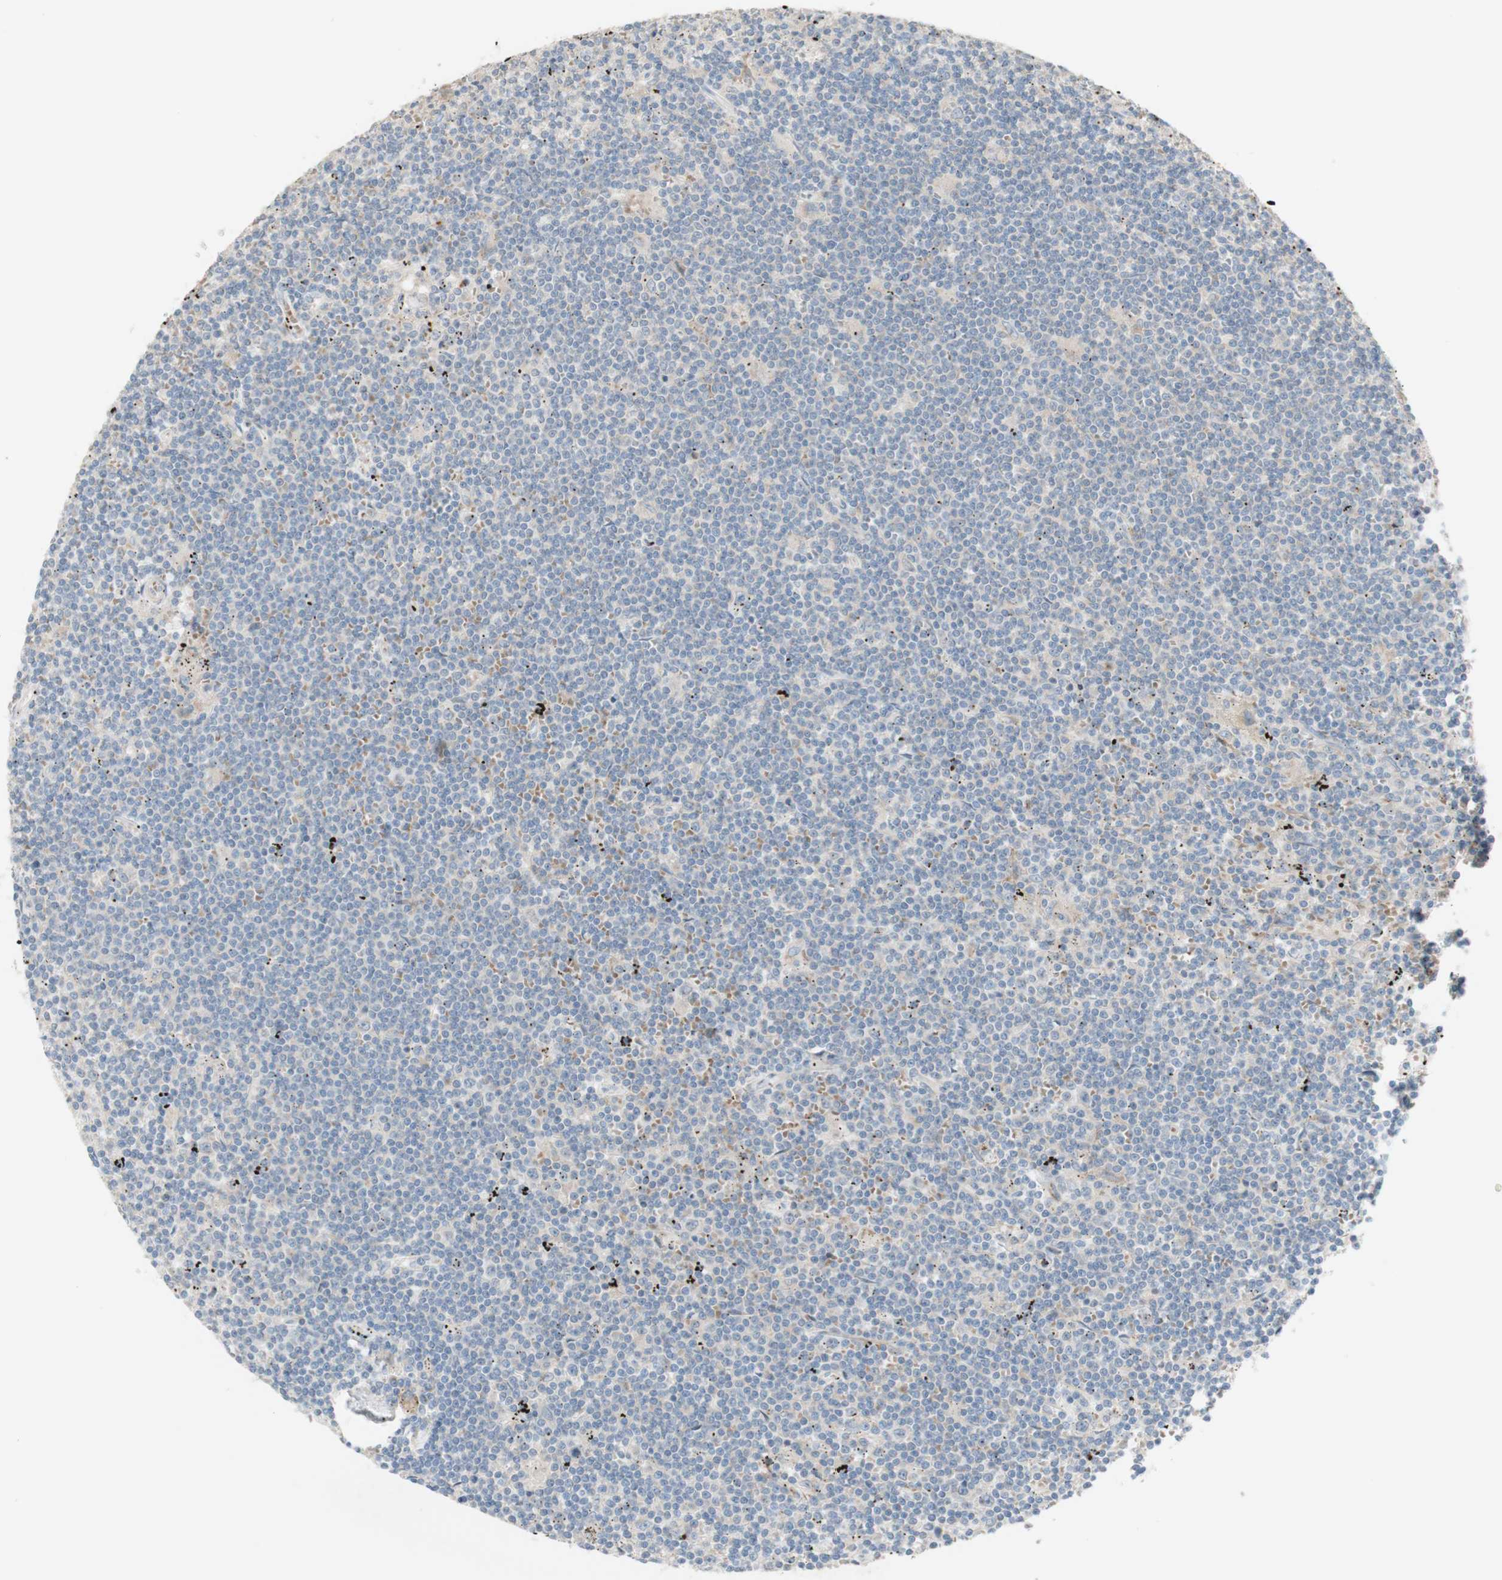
{"staining": {"intensity": "negative", "quantity": "none", "location": "none"}, "tissue": "lymphoma", "cell_type": "Tumor cells", "image_type": "cancer", "snomed": [{"axis": "morphology", "description": "Malignant lymphoma, non-Hodgkin's type, Low grade"}, {"axis": "topography", "description": "Spleen"}], "caption": "This is a photomicrograph of immunohistochemistry staining of low-grade malignant lymphoma, non-Hodgkin's type, which shows no expression in tumor cells.", "gene": "MANEA", "patient": {"sex": "male", "age": 76}}